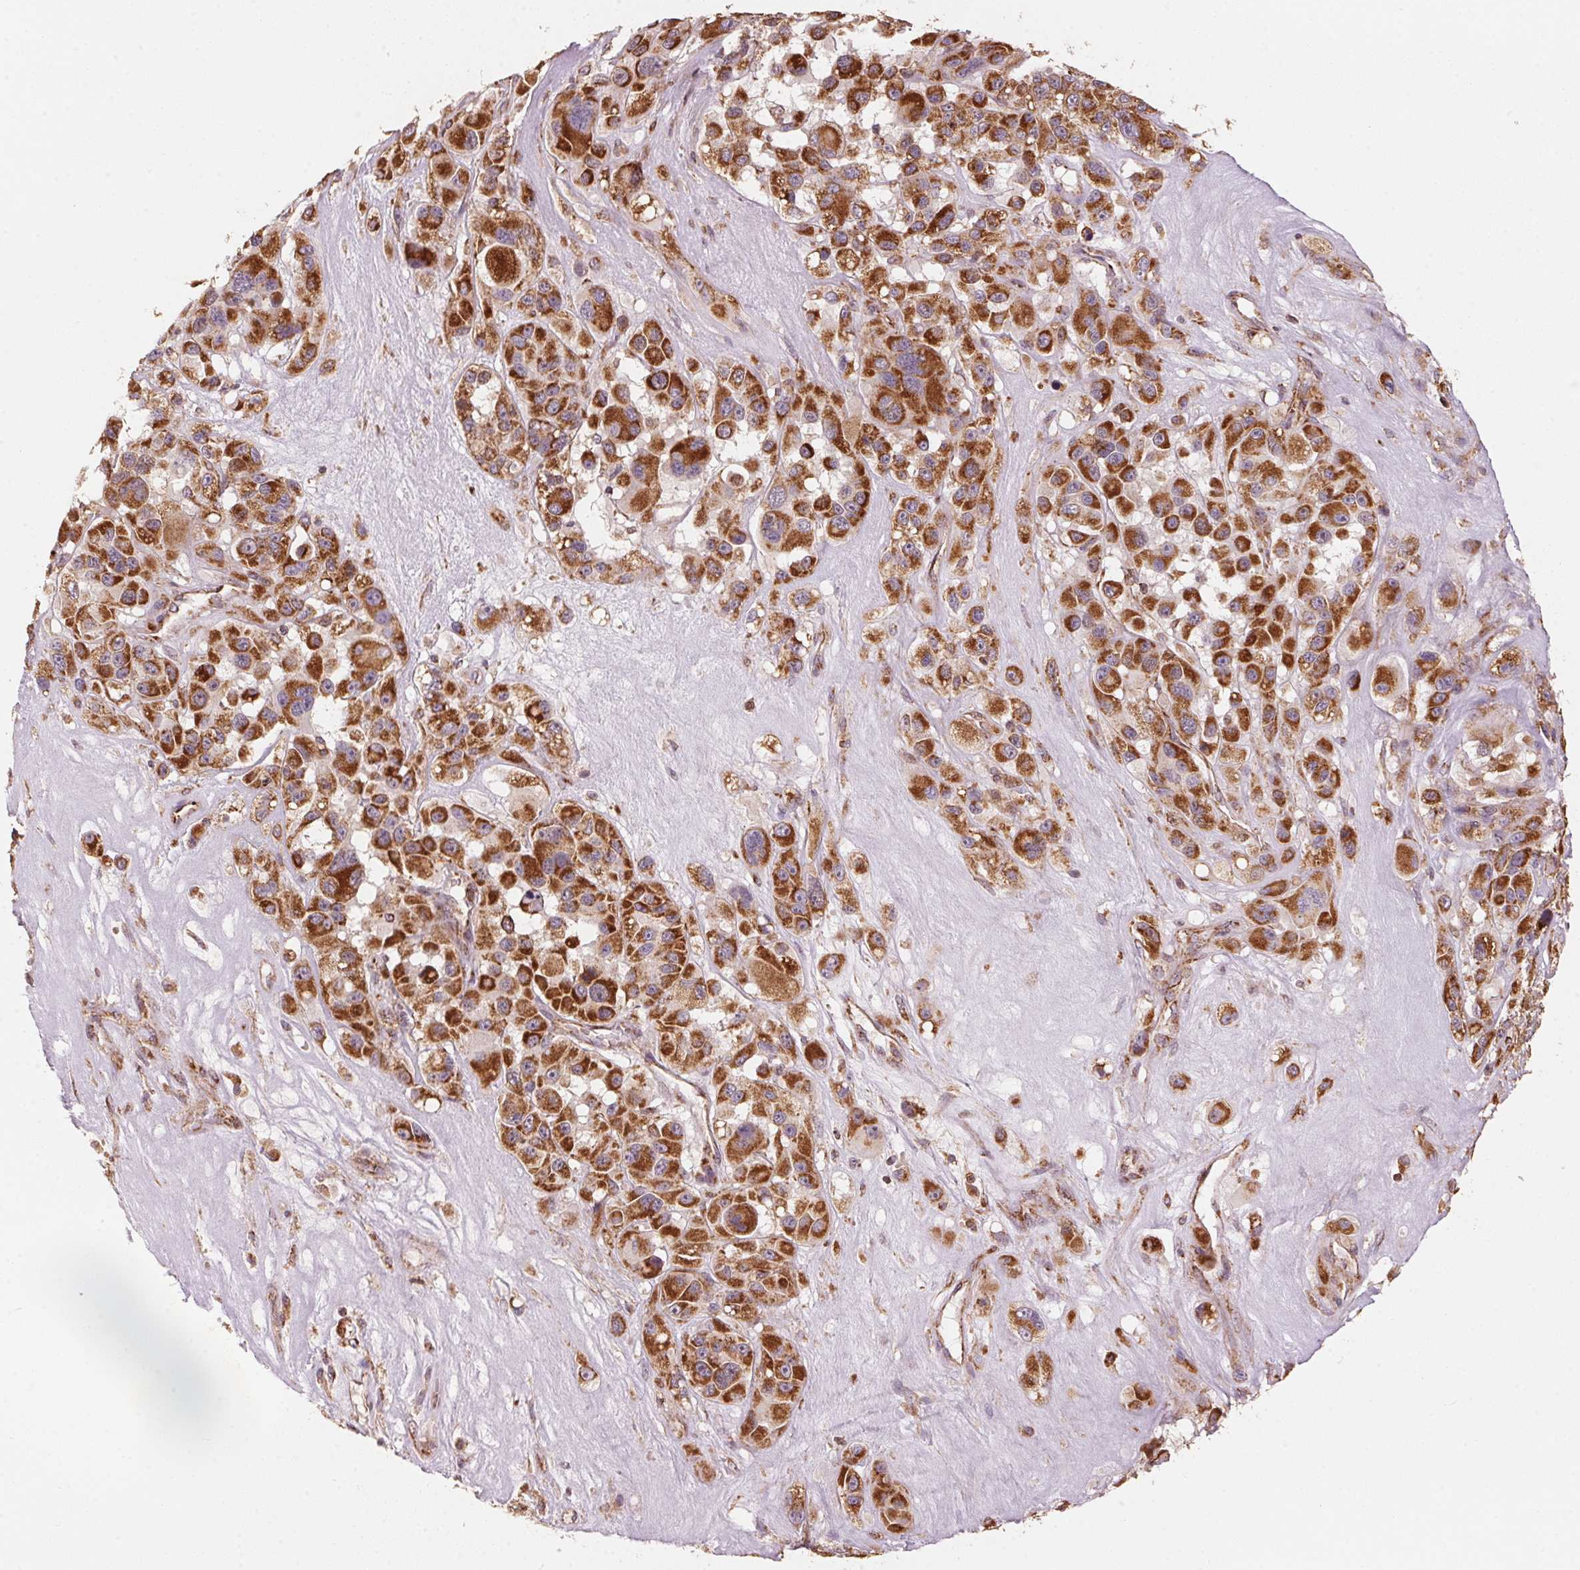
{"staining": {"intensity": "strong", "quantity": ">75%", "location": "cytoplasmic/membranous"}, "tissue": "melanoma", "cell_type": "Tumor cells", "image_type": "cancer", "snomed": [{"axis": "morphology", "description": "Malignant melanoma, Metastatic site"}, {"axis": "topography", "description": "Lymph node"}], "caption": "Immunohistochemical staining of human malignant melanoma (metastatic site) exhibits high levels of strong cytoplasmic/membranous protein expression in about >75% of tumor cells.", "gene": "TOMM70", "patient": {"sex": "female", "age": 65}}